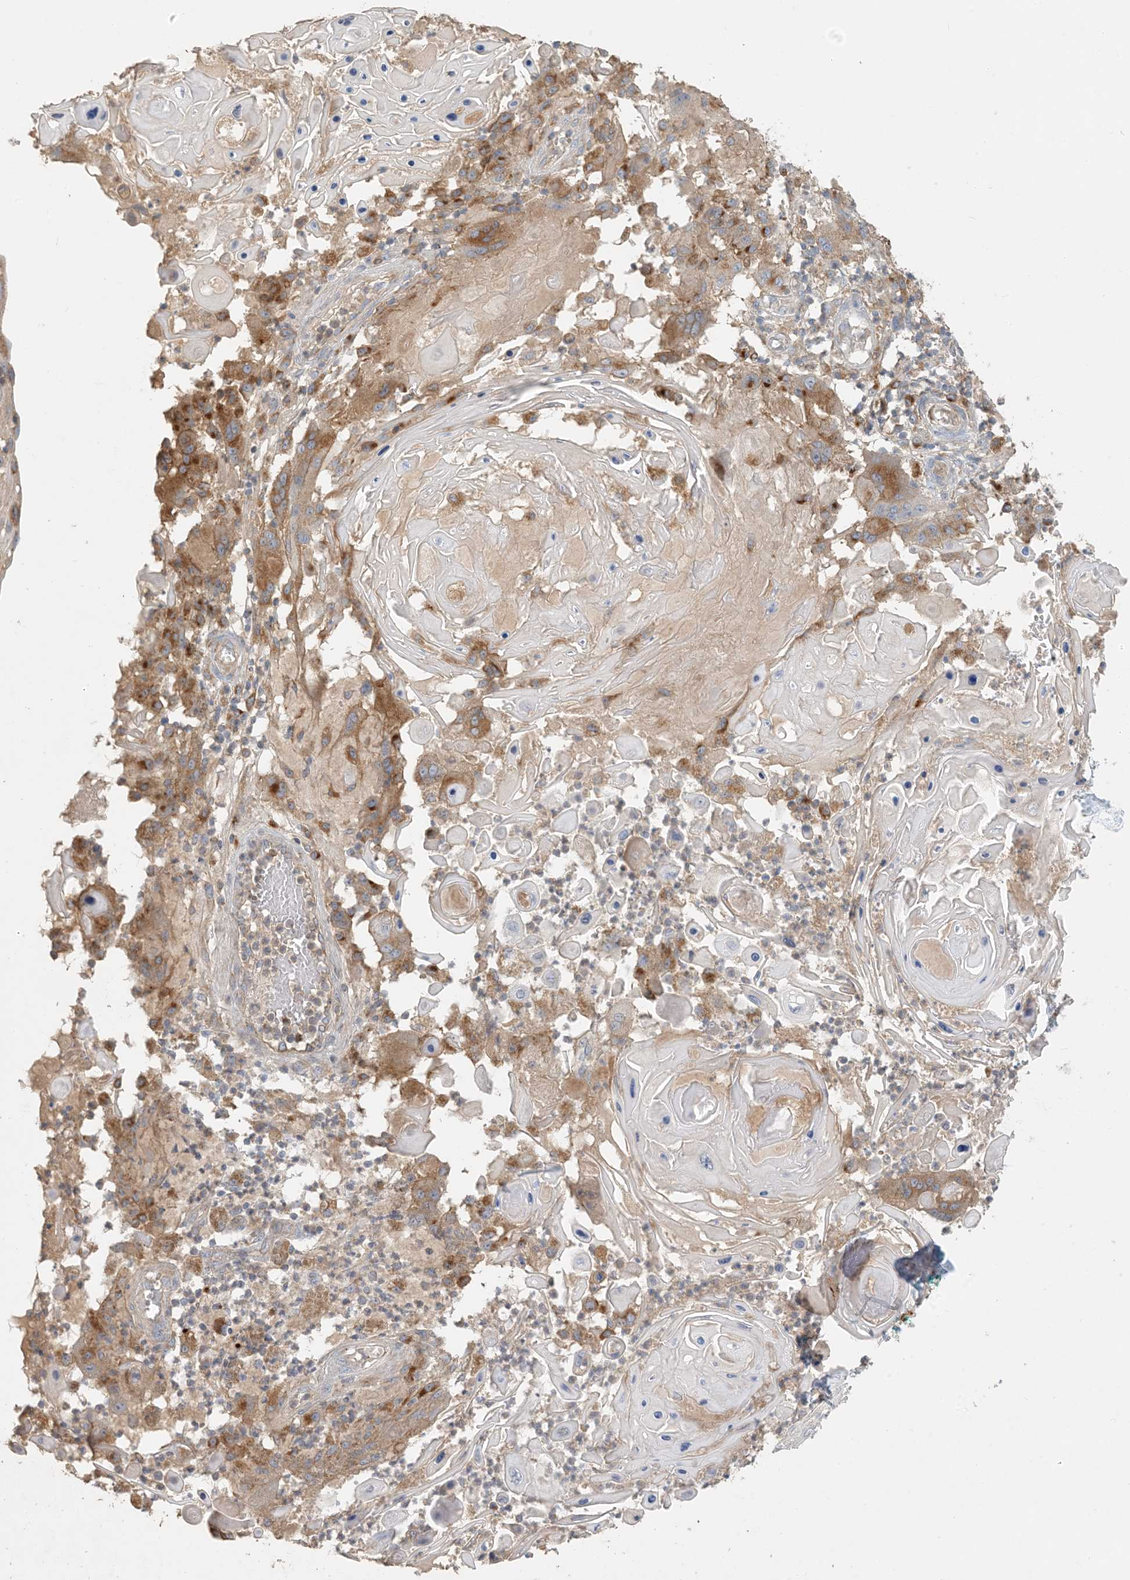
{"staining": {"intensity": "moderate", "quantity": "<25%", "location": "cytoplasmic/membranous"}, "tissue": "skin cancer", "cell_type": "Tumor cells", "image_type": "cancer", "snomed": [{"axis": "morphology", "description": "Squamous cell carcinoma, NOS"}, {"axis": "topography", "description": "Skin"}], "caption": "Tumor cells reveal low levels of moderate cytoplasmic/membranous positivity in approximately <25% of cells in human skin squamous cell carcinoma.", "gene": "SPPL2A", "patient": {"sex": "female", "age": 44}}